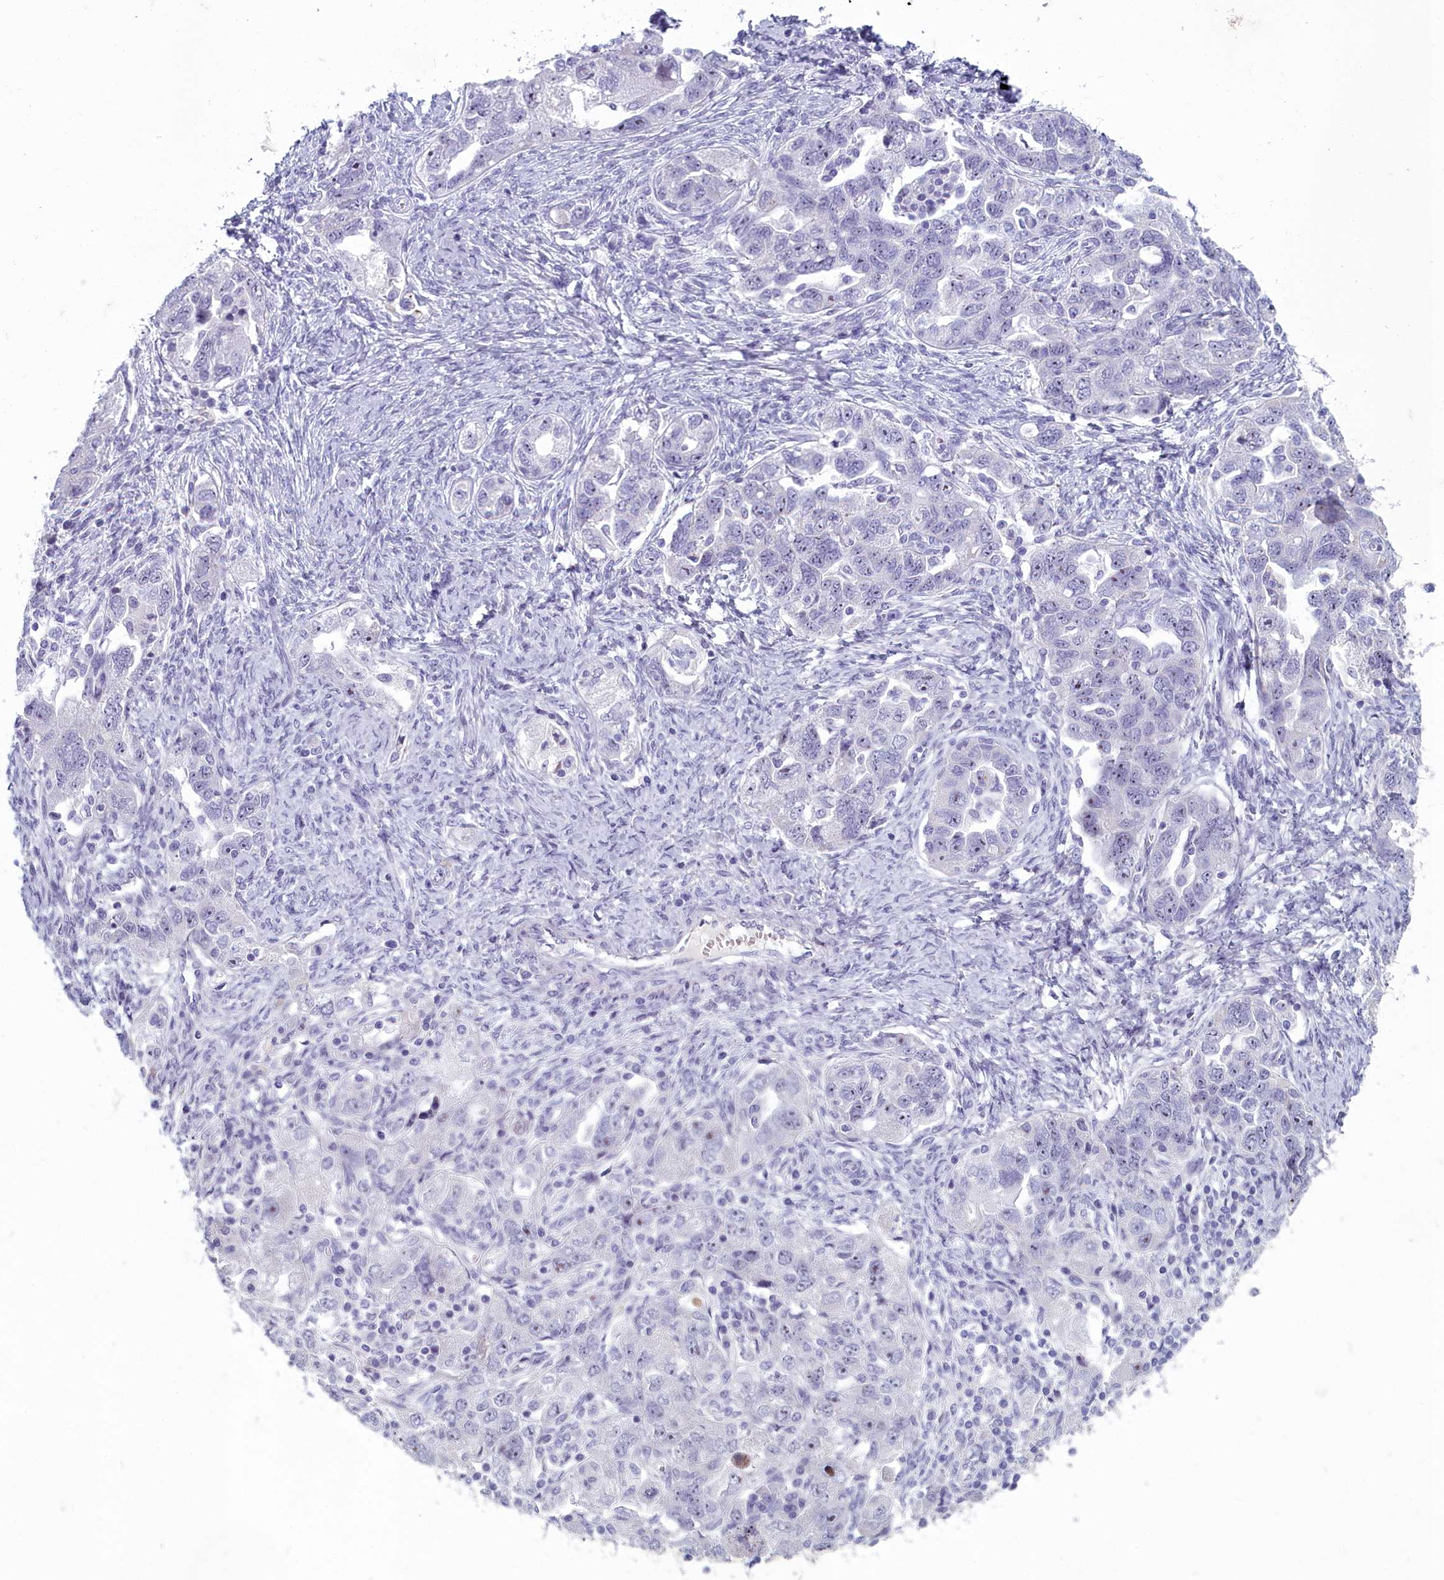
{"staining": {"intensity": "negative", "quantity": "none", "location": "none"}, "tissue": "ovarian cancer", "cell_type": "Tumor cells", "image_type": "cancer", "snomed": [{"axis": "morphology", "description": "Carcinoma, NOS"}, {"axis": "morphology", "description": "Cystadenocarcinoma, serous, NOS"}, {"axis": "topography", "description": "Ovary"}], "caption": "DAB (3,3'-diaminobenzidine) immunohistochemical staining of human ovarian serous cystadenocarcinoma demonstrates no significant expression in tumor cells.", "gene": "INSYN2A", "patient": {"sex": "female", "age": 69}}